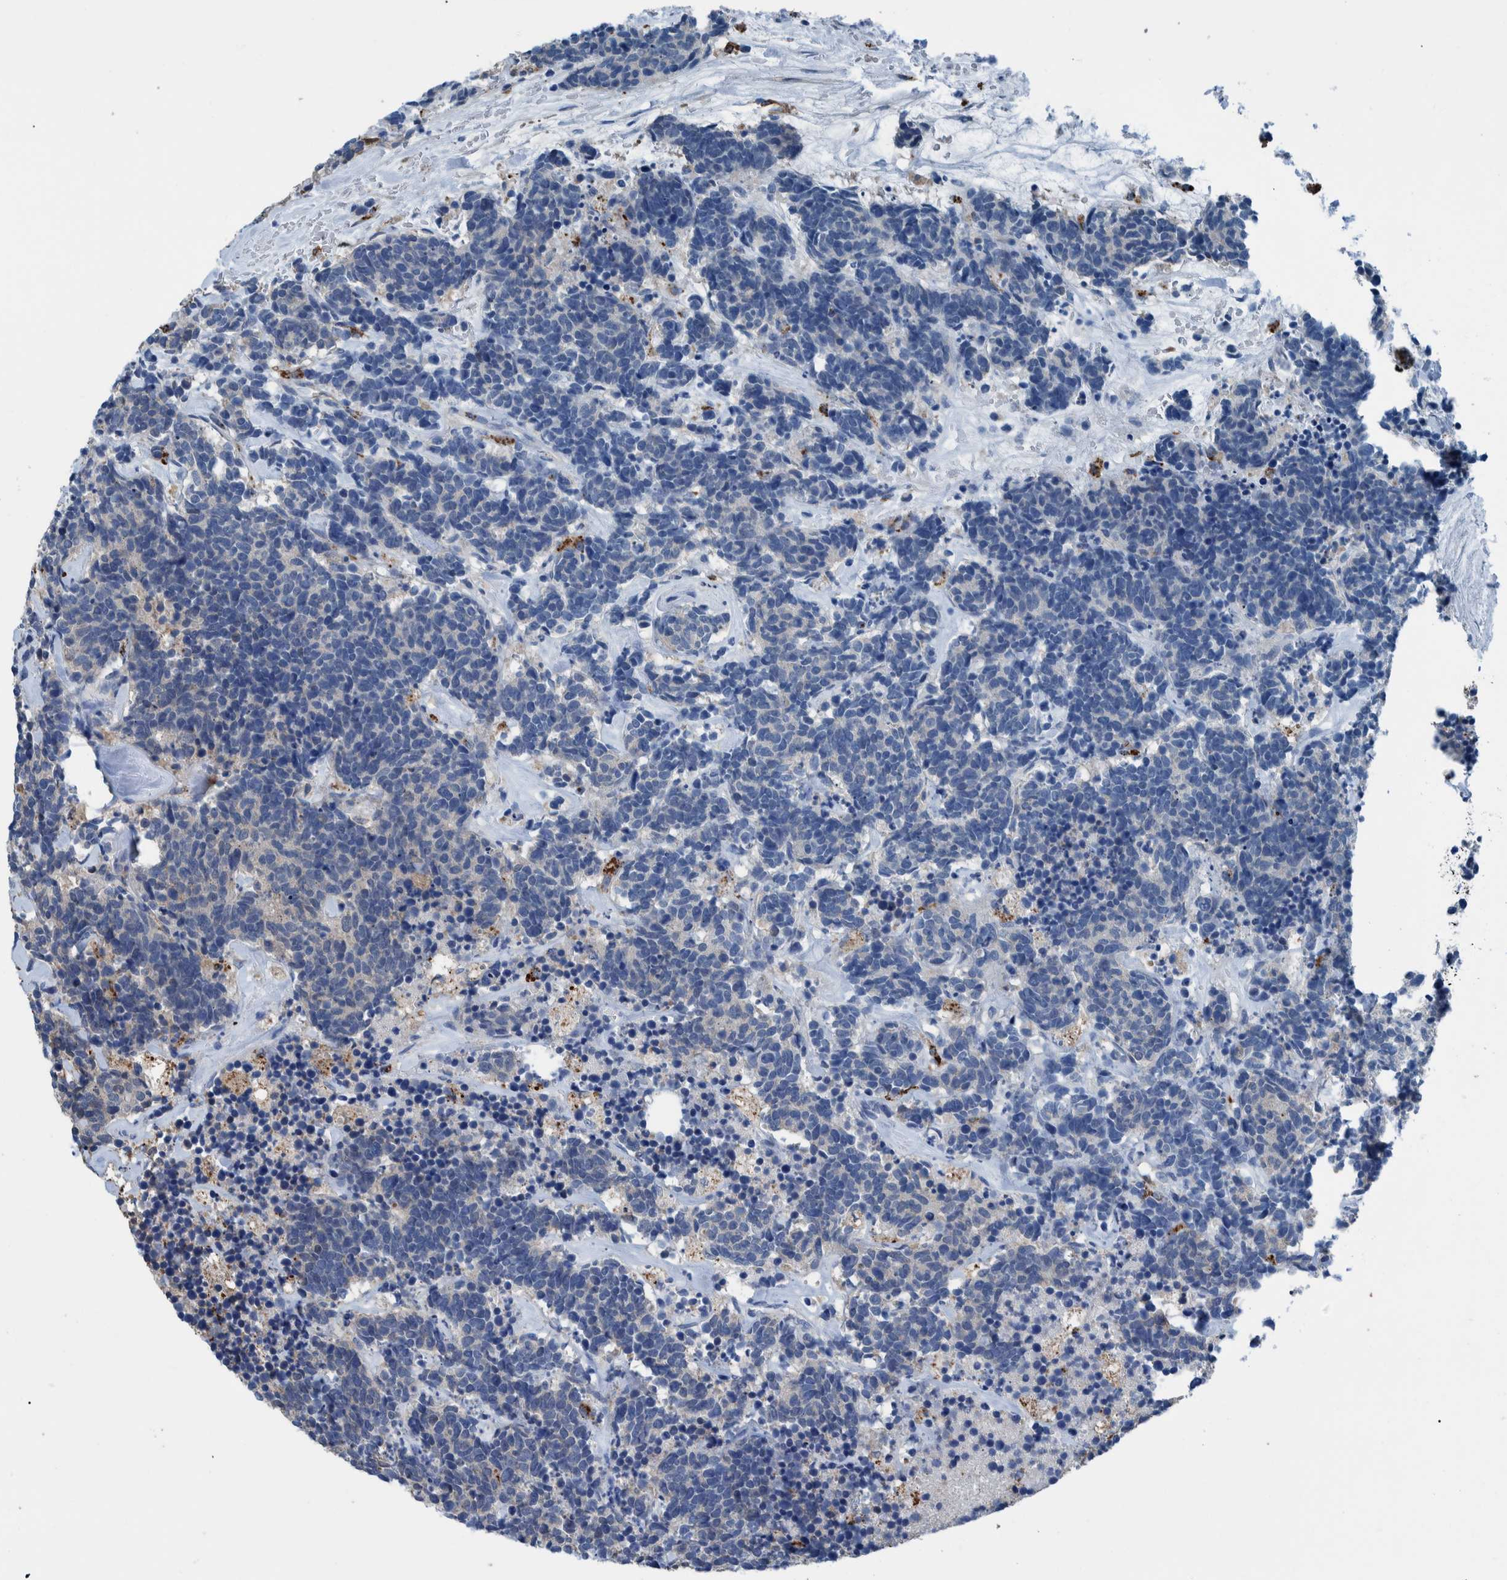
{"staining": {"intensity": "negative", "quantity": "none", "location": "none"}, "tissue": "carcinoid", "cell_type": "Tumor cells", "image_type": "cancer", "snomed": [{"axis": "morphology", "description": "Carcinoma, NOS"}, {"axis": "morphology", "description": "Carcinoid, malignant, NOS"}, {"axis": "topography", "description": "Urinary bladder"}], "caption": "A micrograph of carcinoid stained for a protein exhibits no brown staining in tumor cells. (Immunohistochemistry (ihc), brightfield microscopy, high magnification).", "gene": "IDO1", "patient": {"sex": "male", "age": 57}}